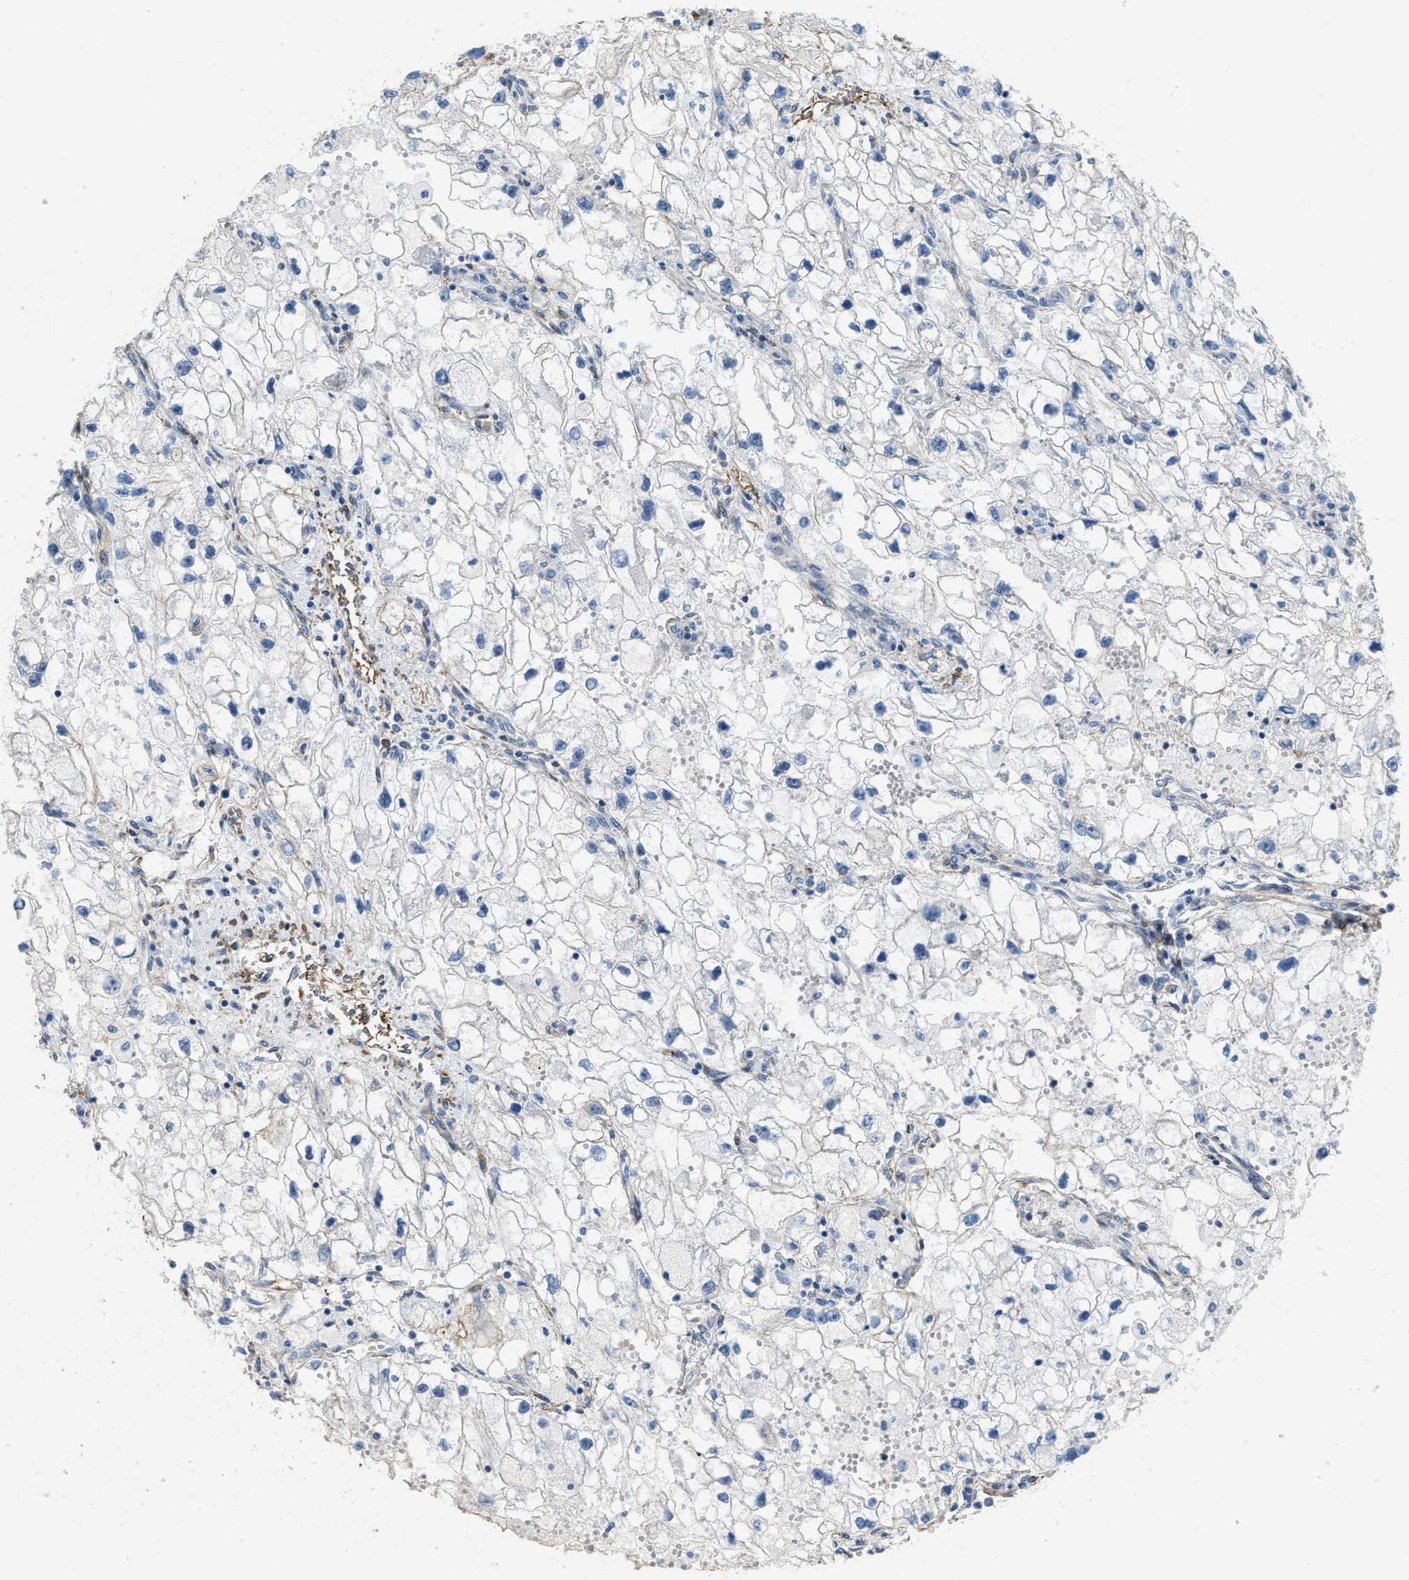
{"staining": {"intensity": "weak", "quantity": "<25%", "location": "cytoplasmic/membranous"}, "tissue": "renal cancer", "cell_type": "Tumor cells", "image_type": "cancer", "snomed": [{"axis": "morphology", "description": "Adenocarcinoma, NOS"}, {"axis": "topography", "description": "Kidney"}], "caption": "Human renal cancer (adenocarcinoma) stained for a protein using immunohistochemistry (IHC) reveals no staining in tumor cells.", "gene": "TMEM43", "patient": {"sex": "female", "age": 70}}